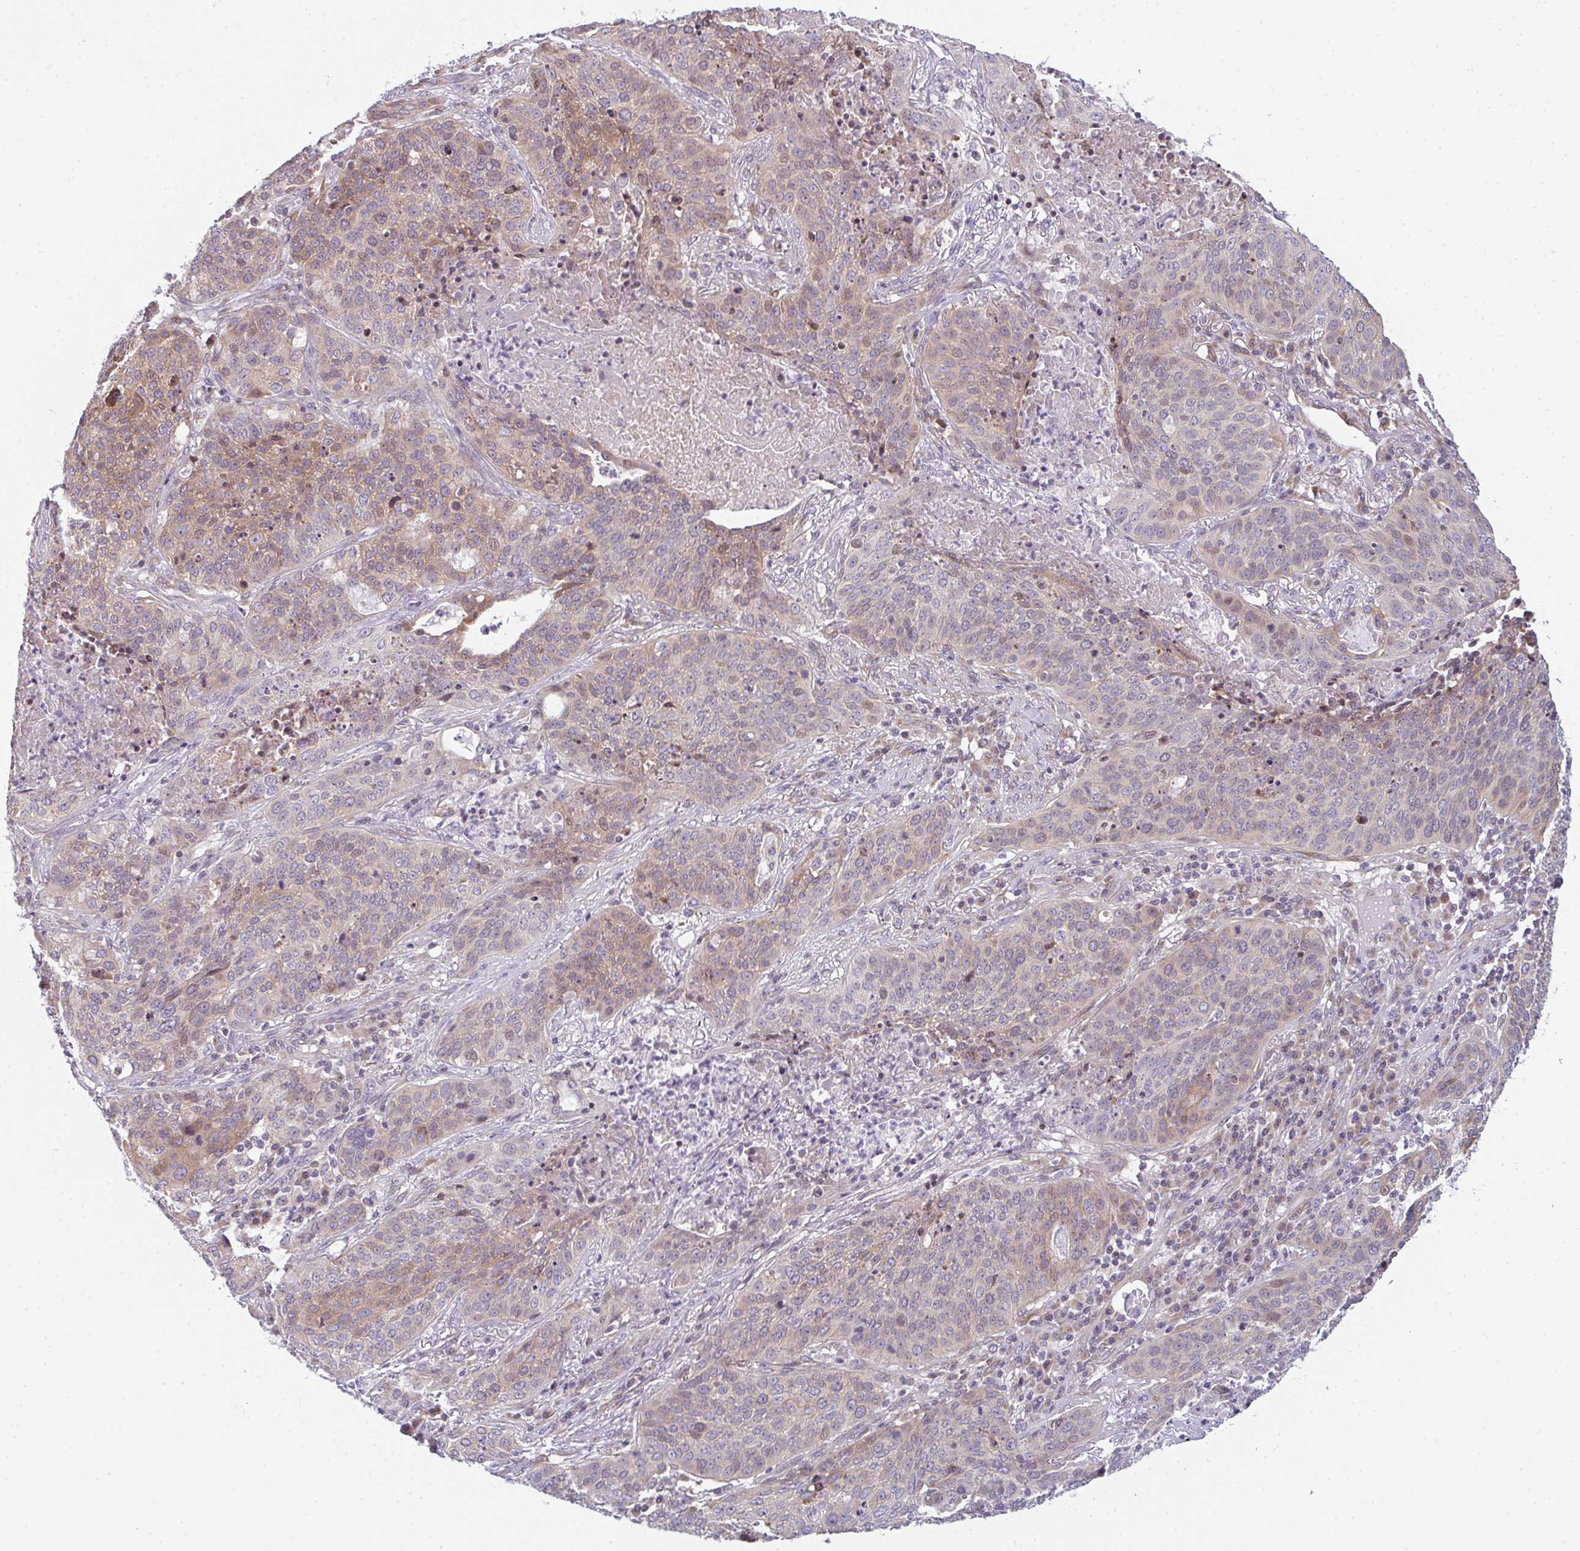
{"staining": {"intensity": "weak", "quantity": "<25%", "location": "cytoplasmic/membranous"}, "tissue": "lung cancer", "cell_type": "Tumor cells", "image_type": "cancer", "snomed": [{"axis": "morphology", "description": "Squamous cell carcinoma, NOS"}, {"axis": "topography", "description": "Lung"}], "caption": "Lung squamous cell carcinoma was stained to show a protein in brown. There is no significant expression in tumor cells.", "gene": "TMEM237", "patient": {"sex": "male", "age": 63}}